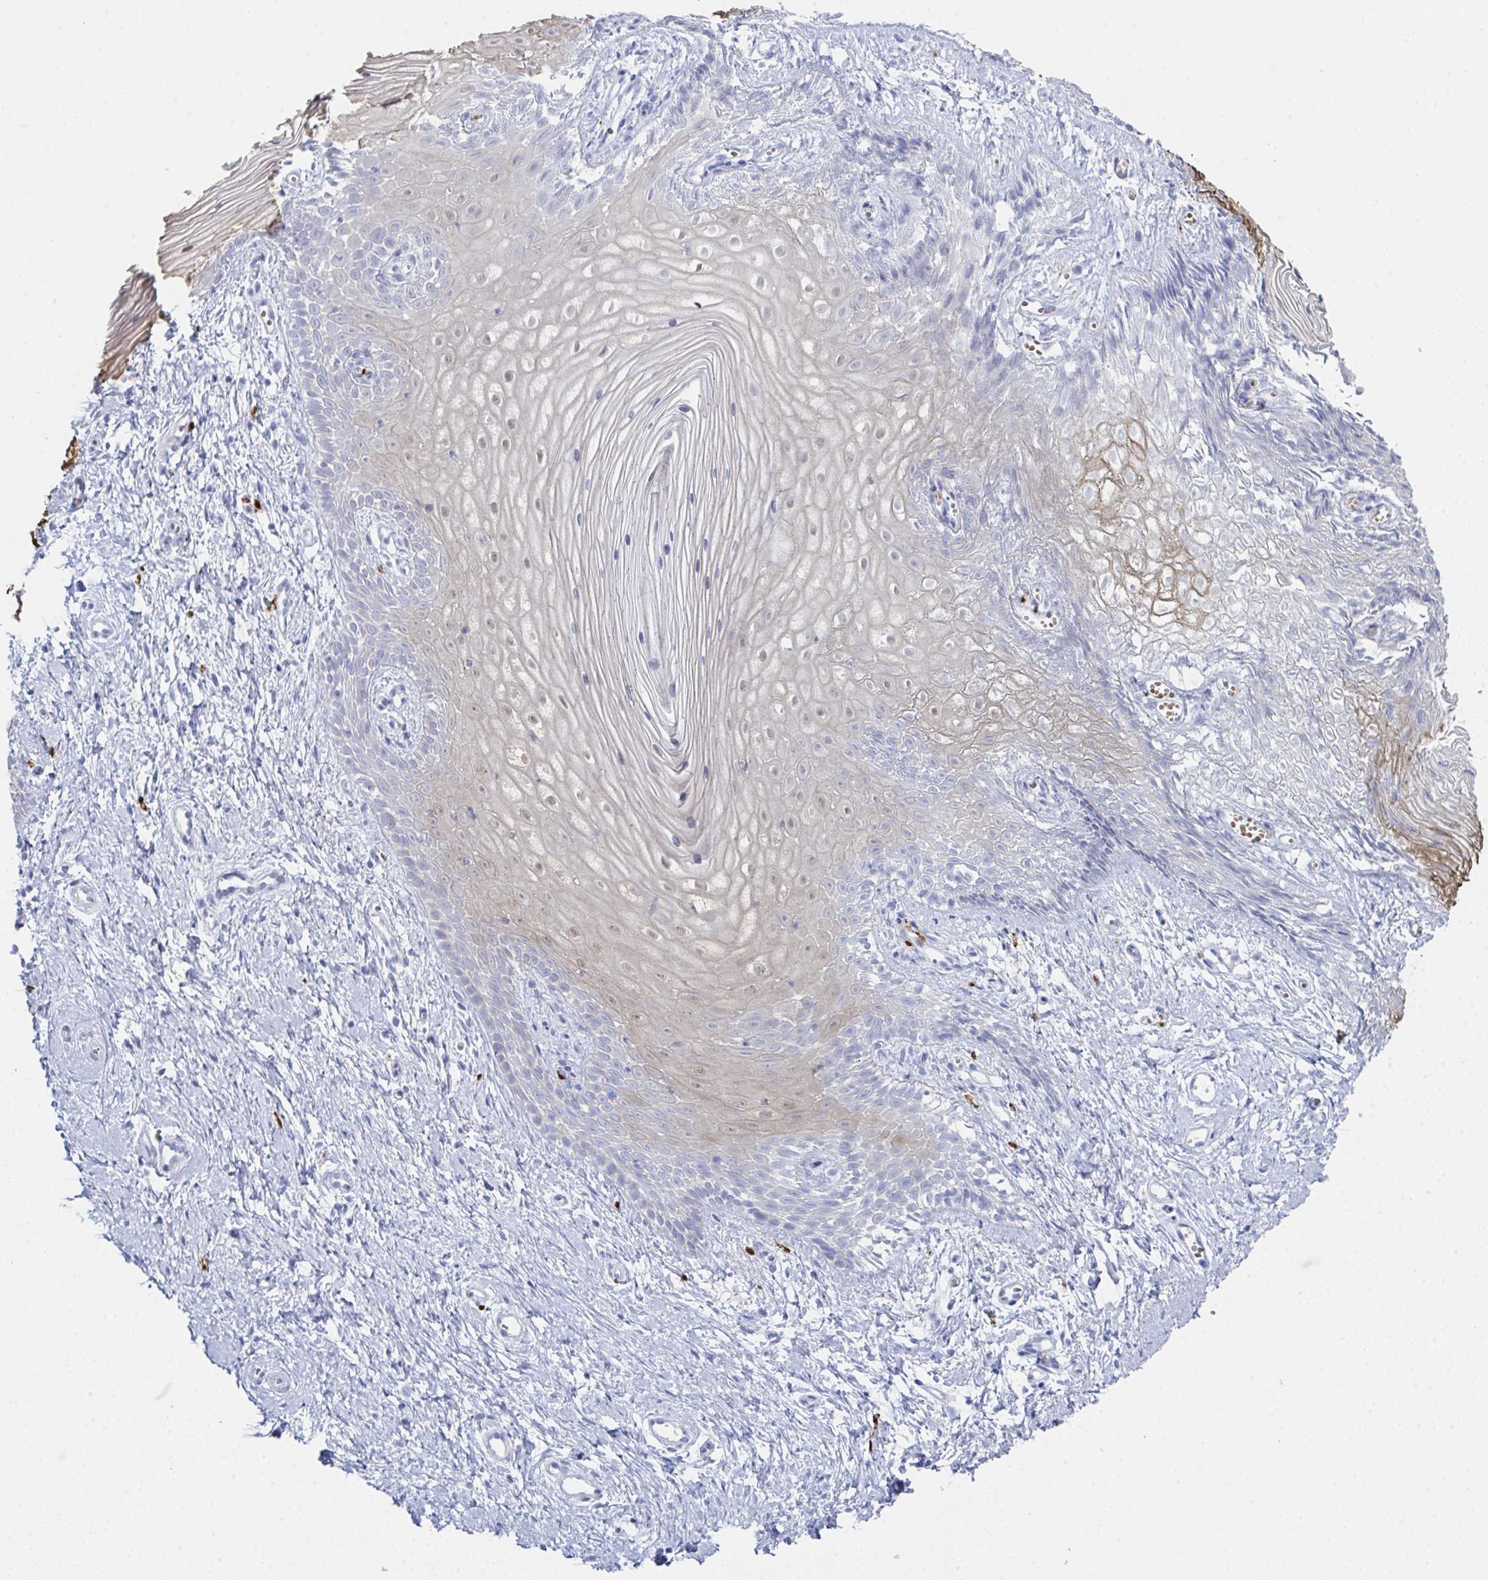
{"staining": {"intensity": "moderate", "quantity": "<25%", "location": "nuclear"}, "tissue": "vagina", "cell_type": "Squamous epithelial cells", "image_type": "normal", "snomed": [{"axis": "morphology", "description": "Normal tissue, NOS"}, {"axis": "topography", "description": "Vagina"}], "caption": "Immunohistochemical staining of benign human vagina reveals <25% levels of moderate nuclear protein expression in approximately <25% of squamous epithelial cells. Using DAB (3,3'-diaminobenzidine) (brown) and hematoxylin (blue) stains, captured at high magnification using brightfield microscopy.", "gene": "ZNF684", "patient": {"sex": "female", "age": 38}}